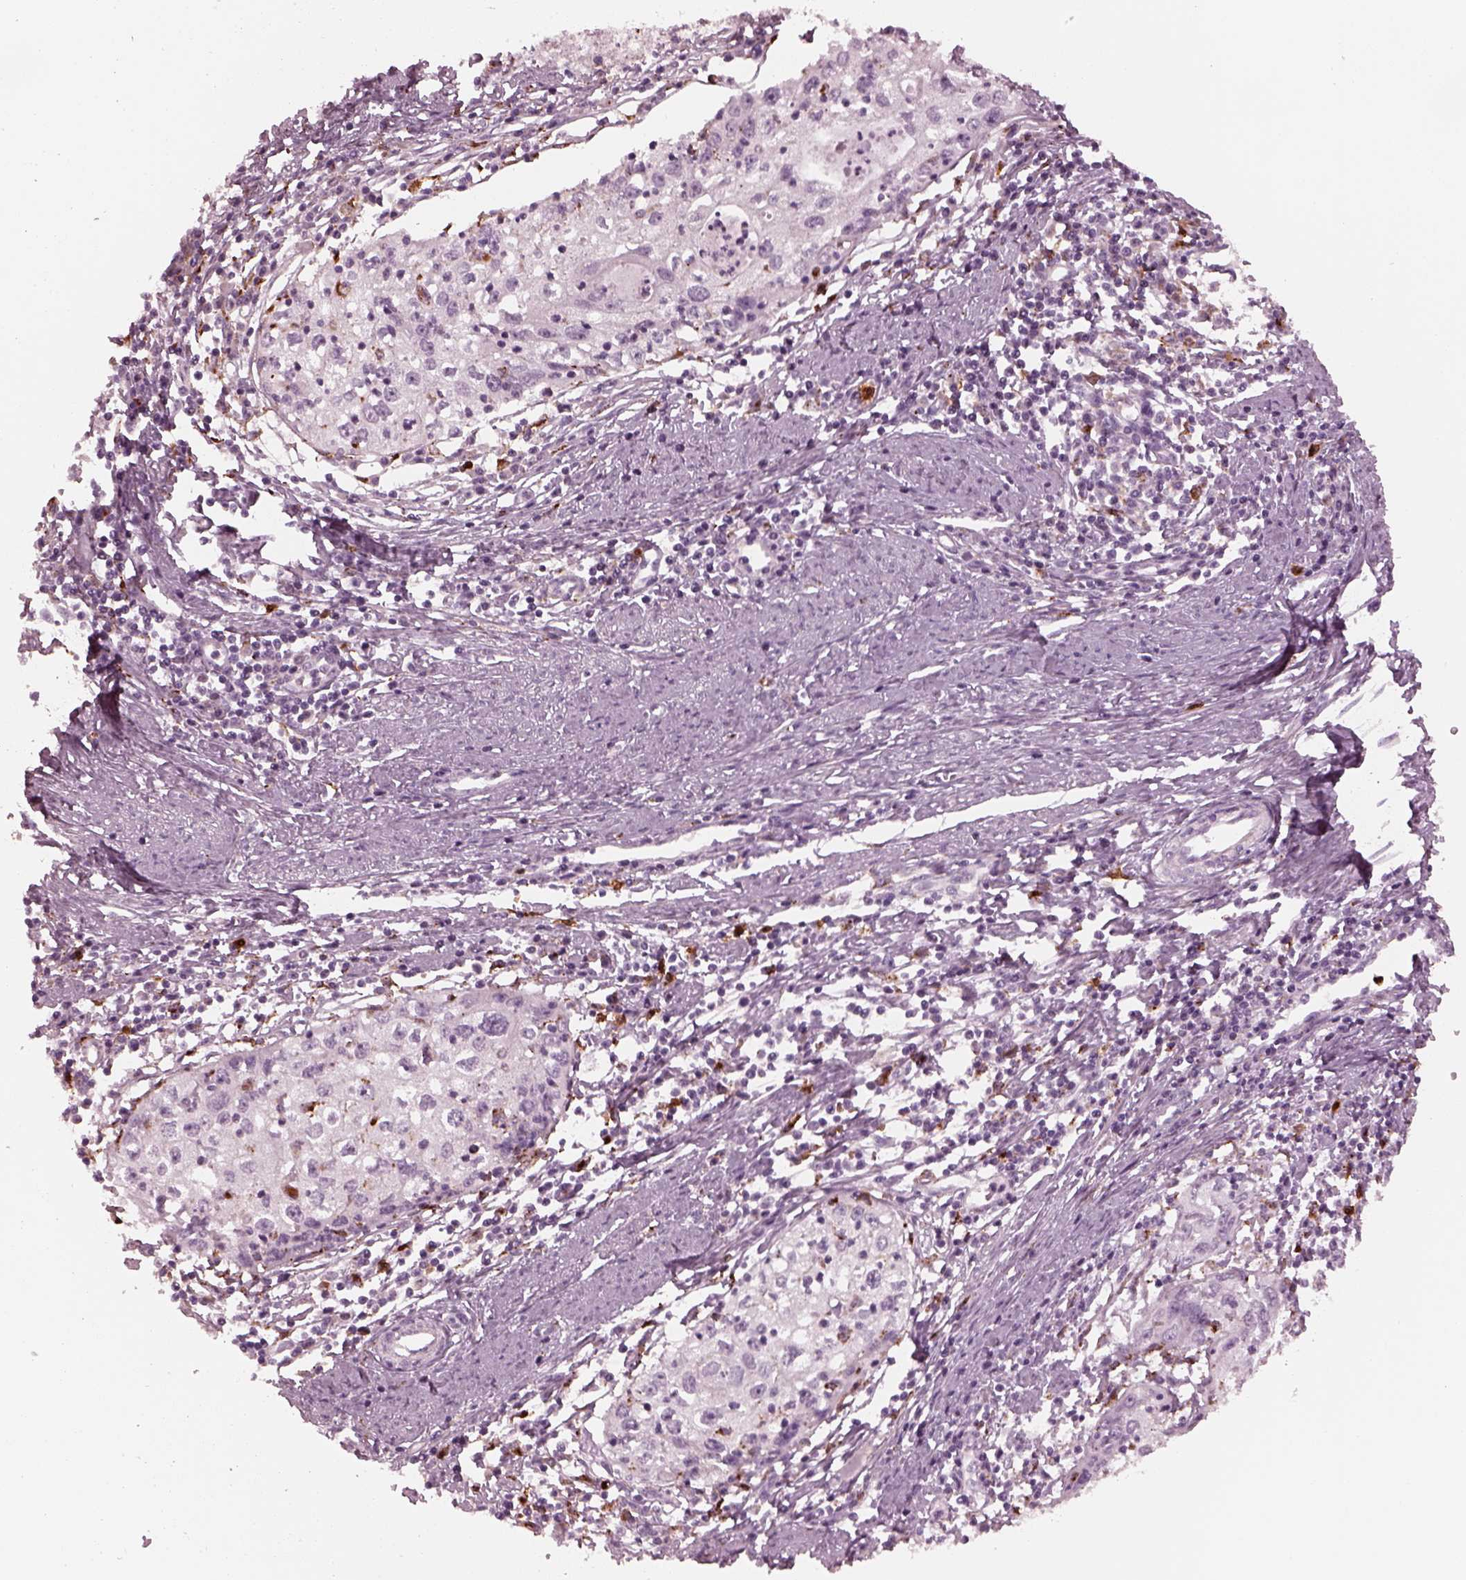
{"staining": {"intensity": "negative", "quantity": "none", "location": "none"}, "tissue": "cervical cancer", "cell_type": "Tumor cells", "image_type": "cancer", "snomed": [{"axis": "morphology", "description": "Squamous cell carcinoma, NOS"}, {"axis": "topography", "description": "Cervix"}], "caption": "This is an immunohistochemistry (IHC) micrograph of cervical squamous cell carcinoma. There is no positivity in tumor cells.", "gene": "SLAMF8", "patient": {"sex": "female", "age": 40}}